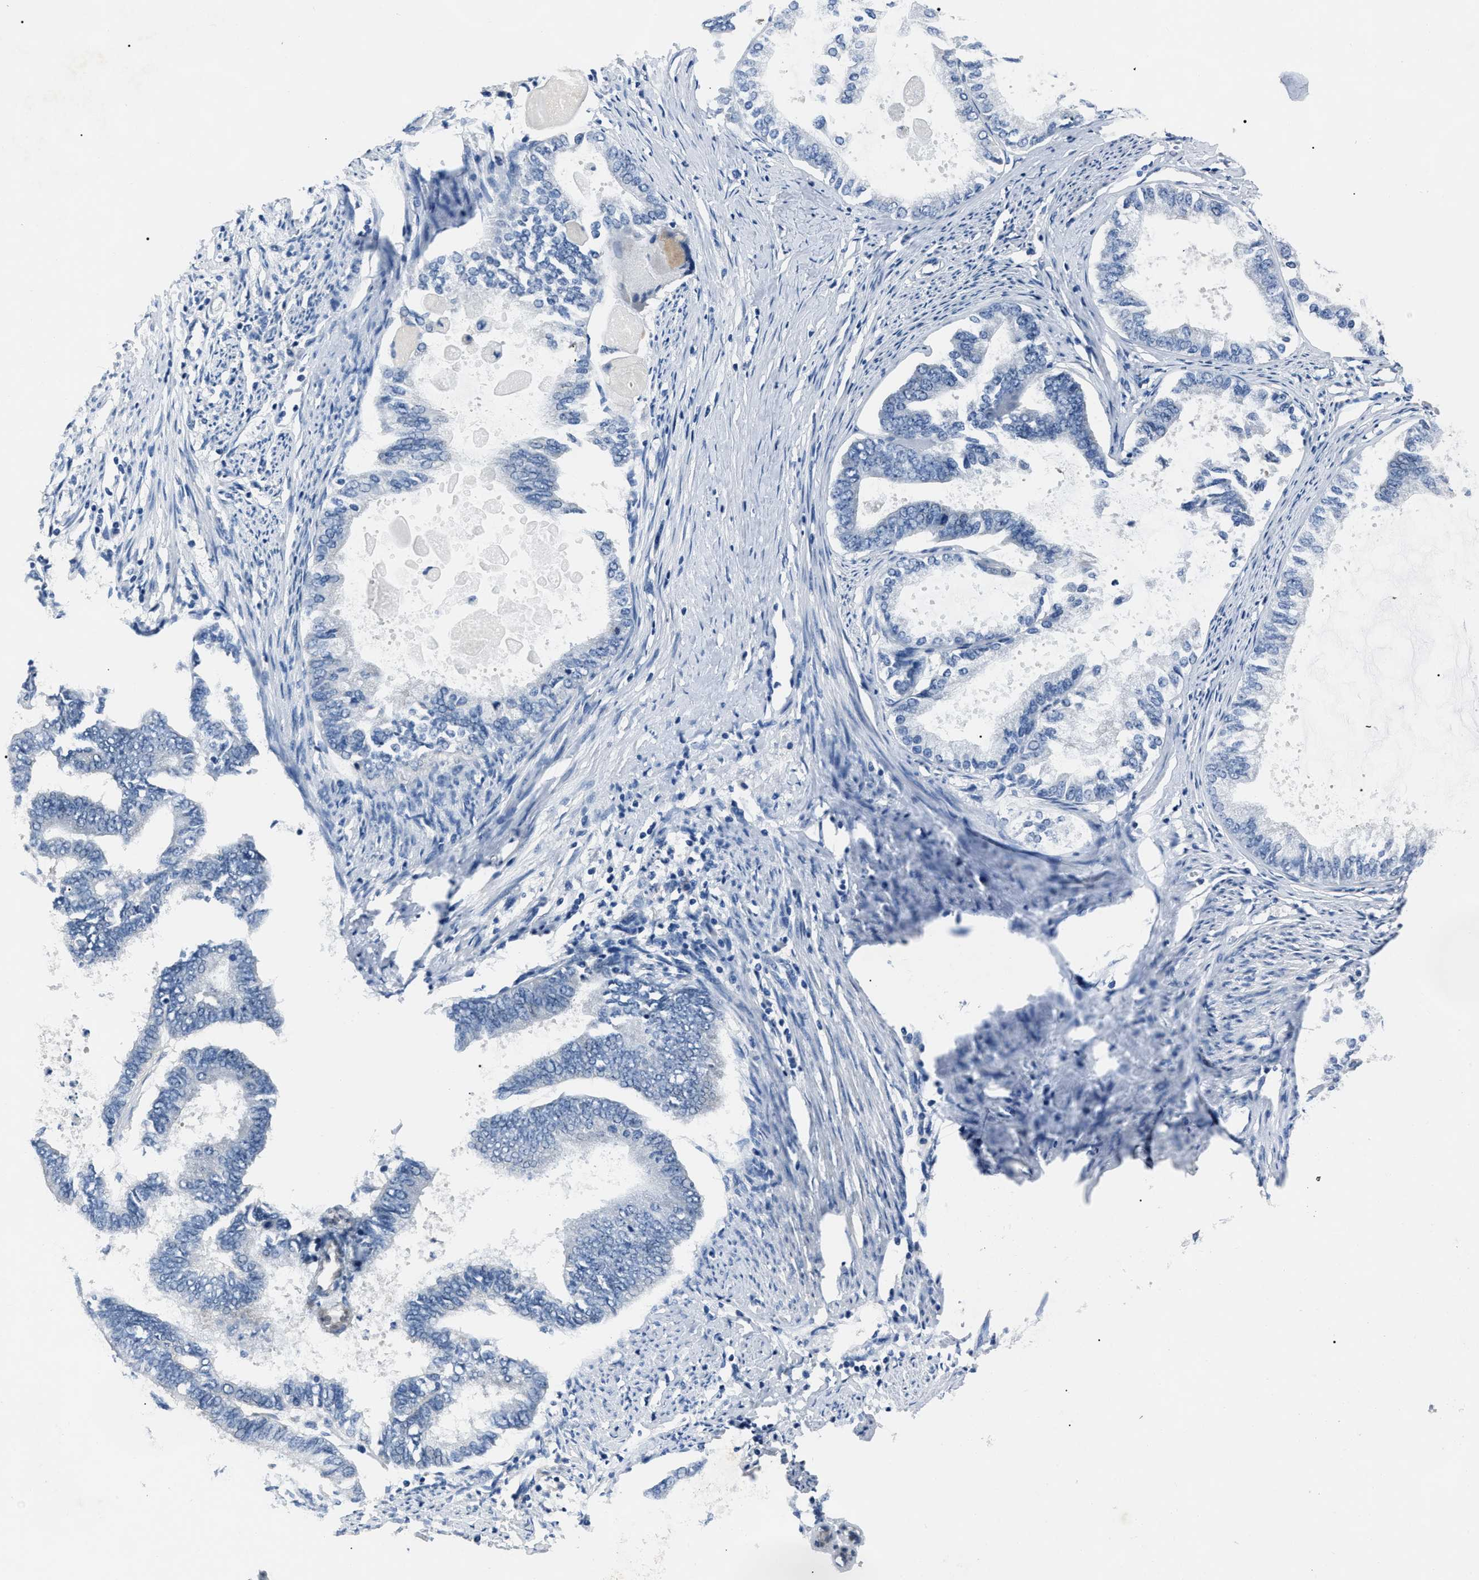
{"staining": {"intensity": "negative", "quantity": "none", "location": "none"}, "tissue": "endometrial cancer", "cell_type": "Tumor cells", "image_type": "cancer", "snomed": [{"axis": "morphology", "description": "Adenocarcinoma, NOS"}, {"axis": "topography", "description": "Endometrium"}], "caption": "Immunohistochemistry photomicrograph of neoplastic tissue: human endometrial adenocarcinoma stained with DAB displays no significant protein expression in tumor cells.", "gene": "LRWD1", "patient": {"sex": "female", "age": 86}}